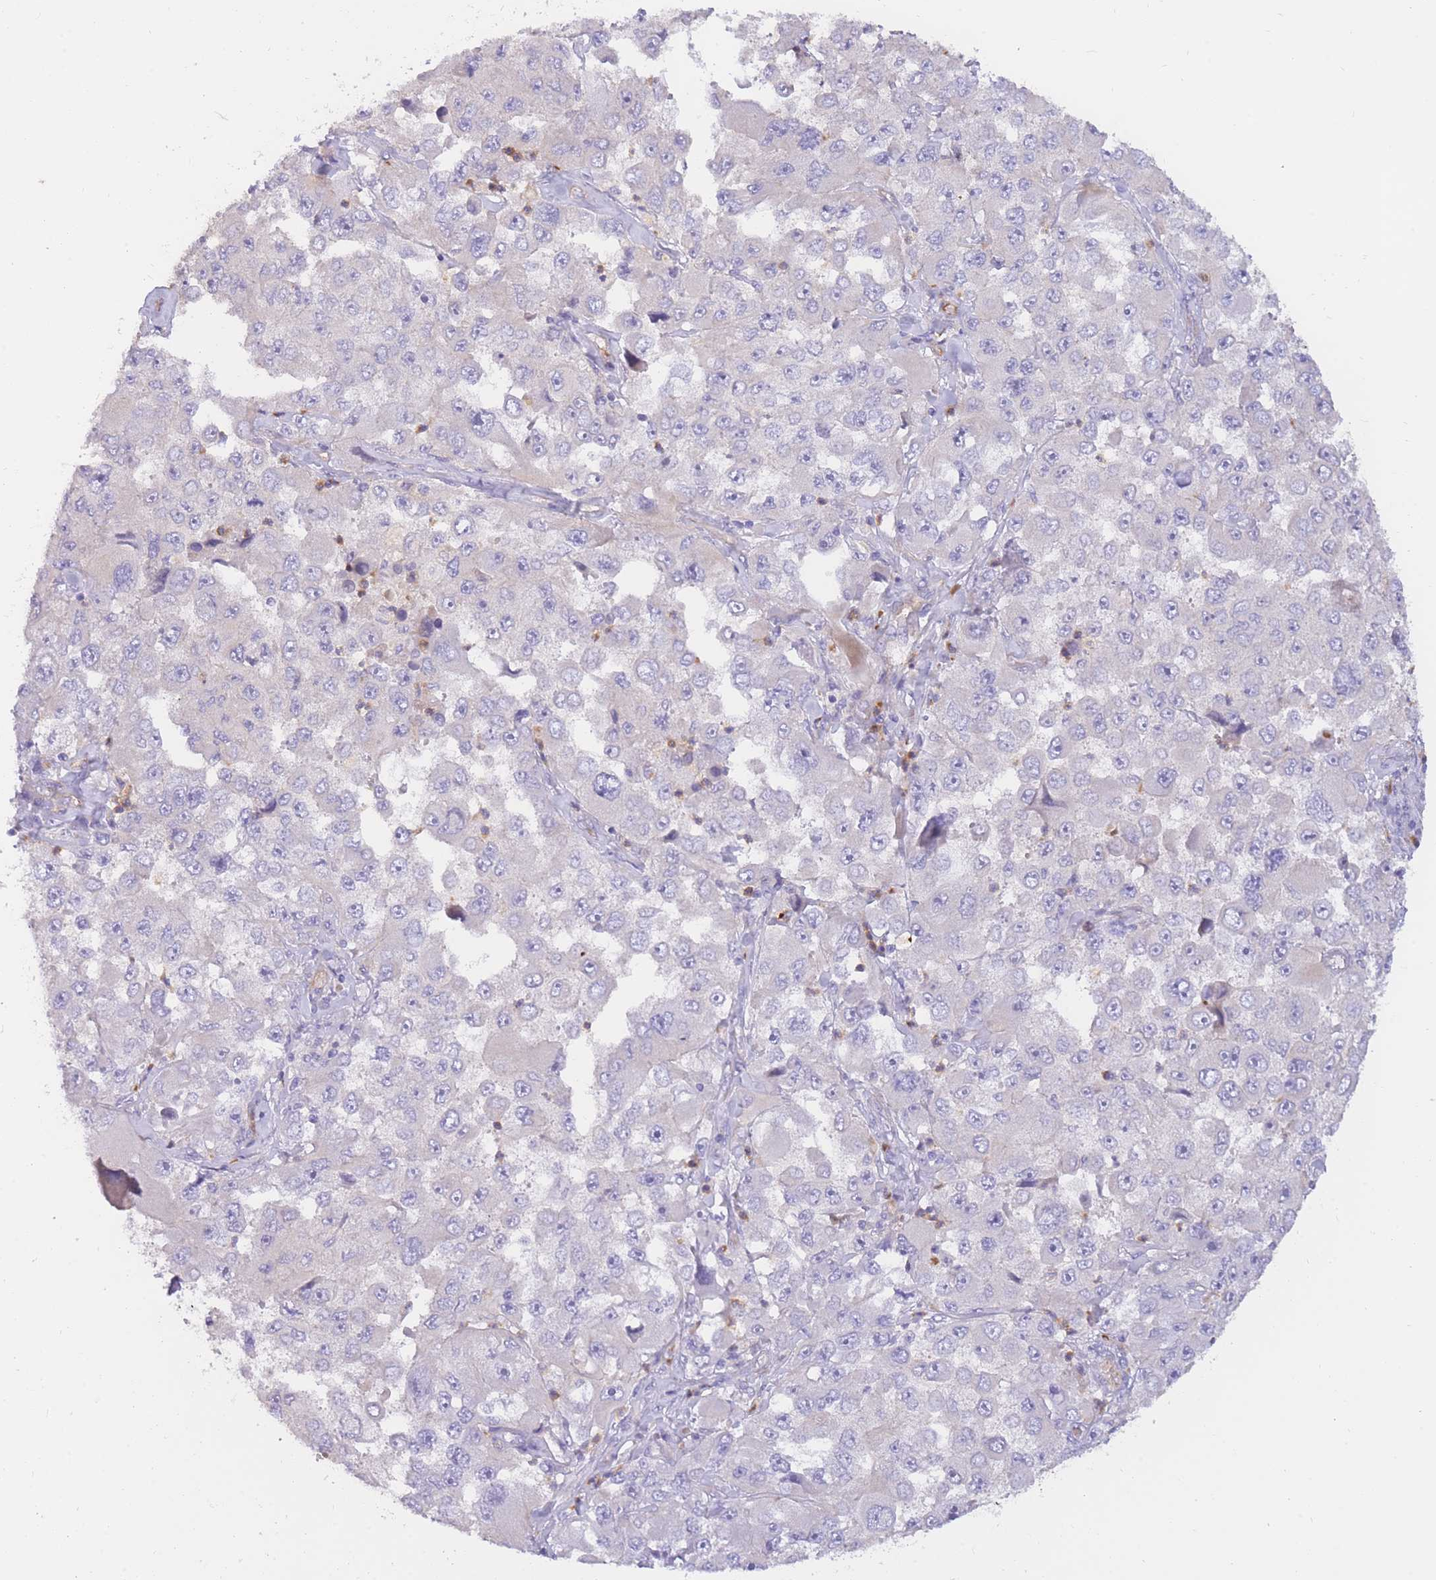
{"staining": {"intensity": "negative", "quantity": "none", "location": "none"}, "tissue": "melanoma", "cell_type": "Tumor cells", "image_type": "cancer", "snomed": [{"axis": "morphology", "description": "Malignant melanoma, Metastatic site"}, {"axis": "topography", "description": "Lymph node"}], "caption": "Tumor cells show no significant protein positivity in malignant melanoma (metastatic site).", "gene": "SULT1A1", "patient": {"sex": "male", "age": 62}}